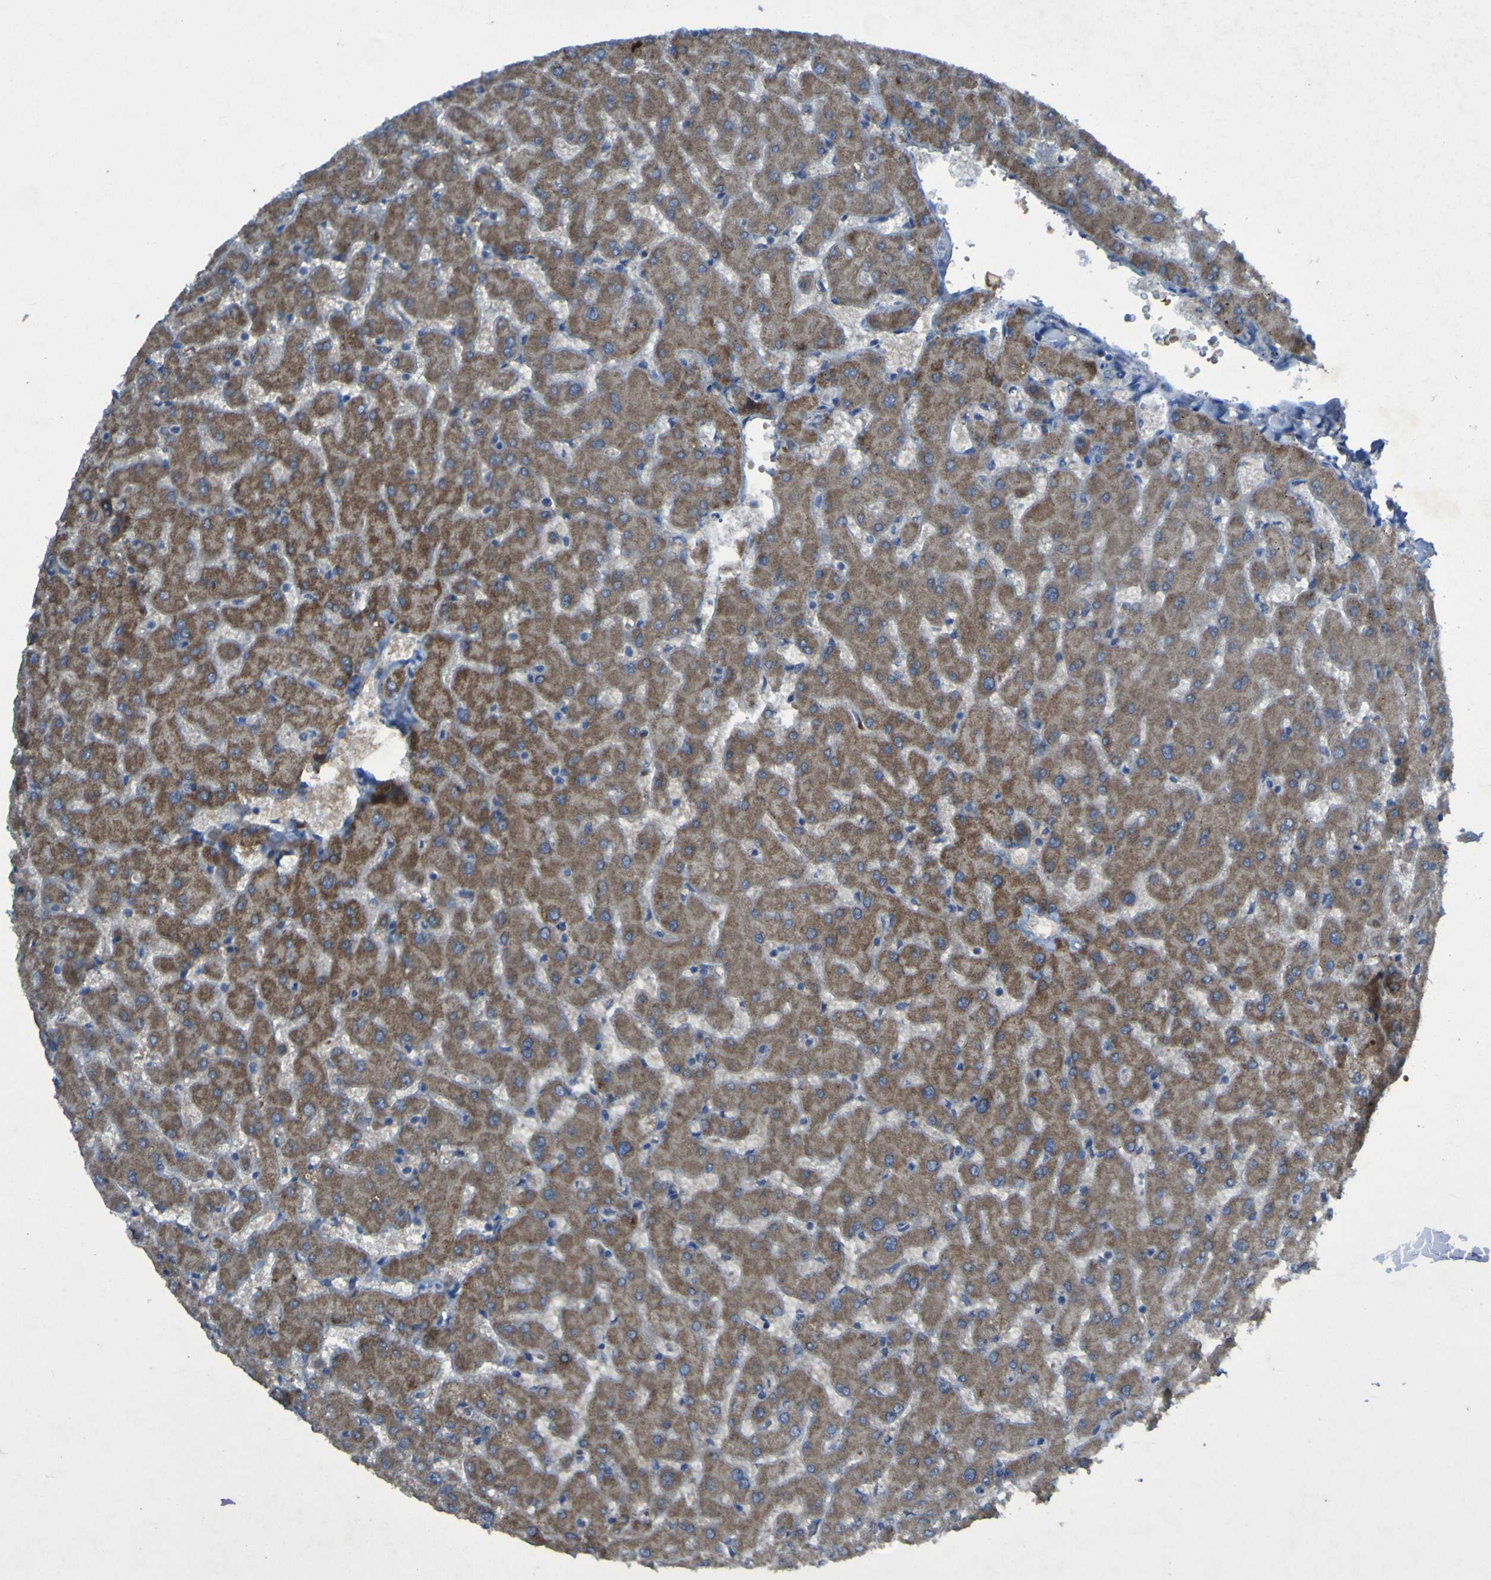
{"staining": {"intensity": "negative", "quantity": "none", "location": "none"}, "tissue": "liver", "cell_type": "Cholangiocytes", "image_type": "normal", "snomed": [{"axis": "morphology", "description": "Normal tissue, NOS"}, {"axis": "topography", "description": "Liver"}], "caption": "An IHC image of normal liver is shown. There is no staining in cholangiocytes of liver.", "gene": "SGK2", "patient": {"sex": "female", "age": 63}}